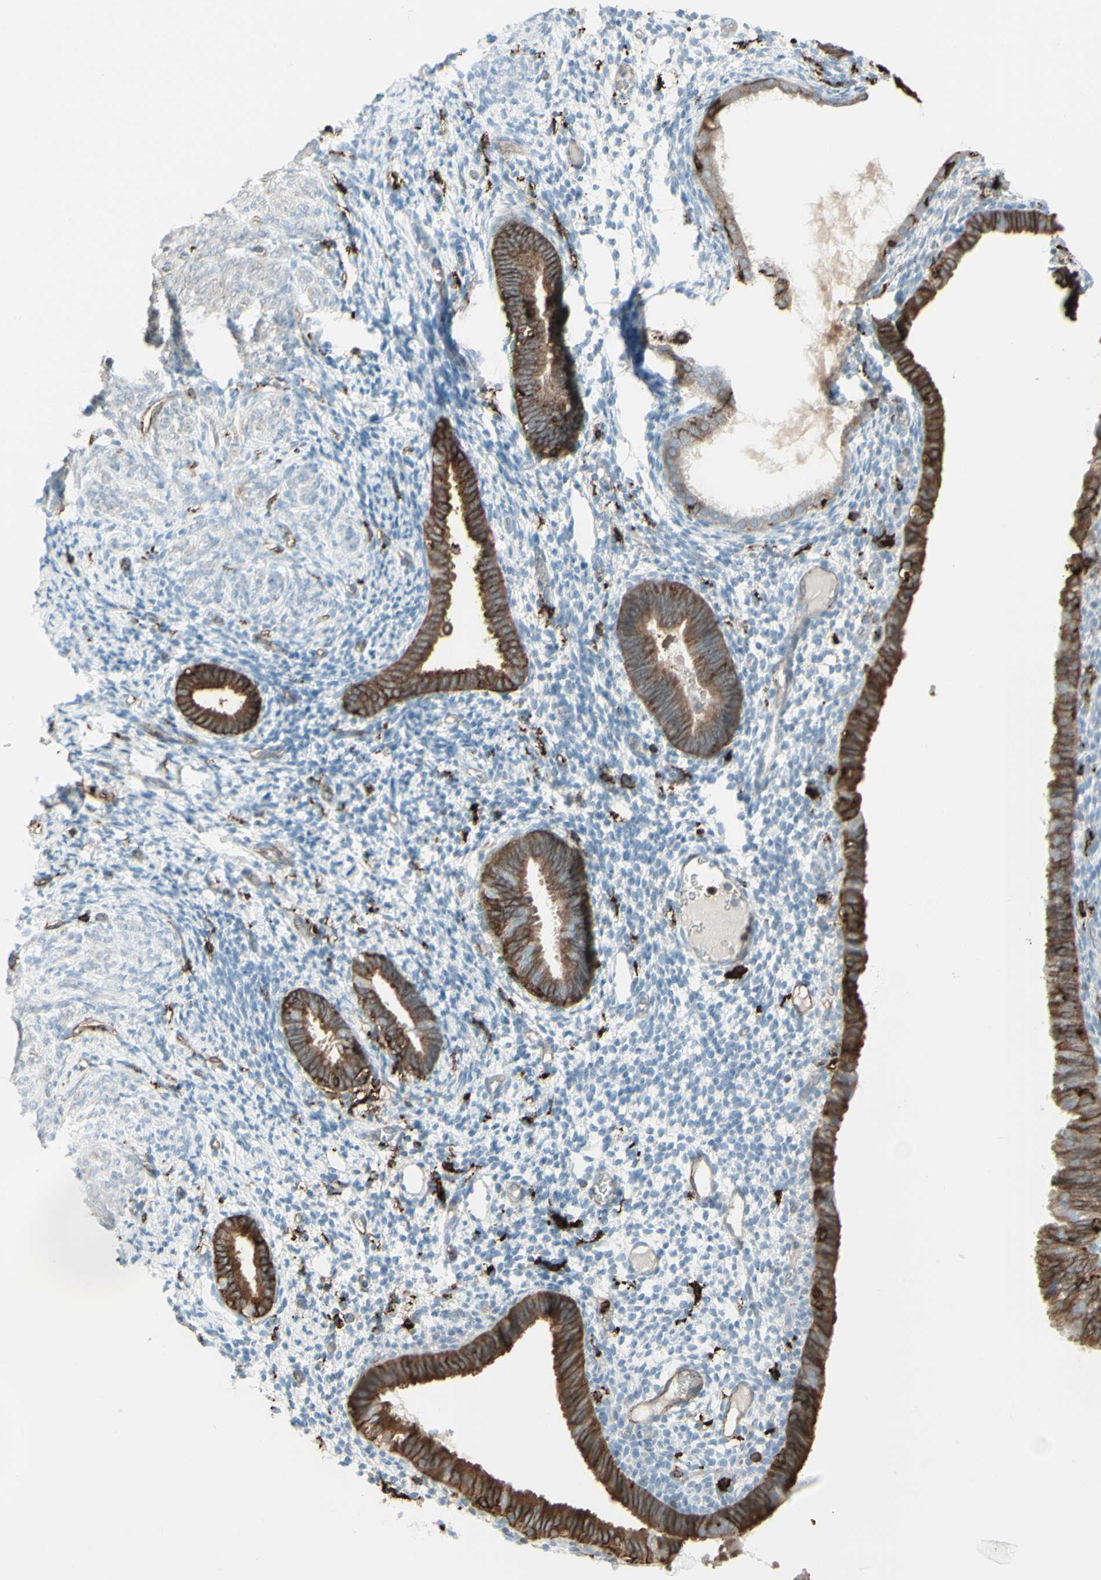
{"staining": {"intensity": "strong", "quantity": "<25%", "location": "cytoplasmic/membranous"}, "tissue": "endometrium", "cell_type": "Cells in endometrial stroma", "image_type": "normal", "snomed": [{"axis": "morphology", "description": "Normal tissue, NOS"}, {"axis": "topography", "description": "Endometrium"}], "caption": "Immunohistochemical staining of unremarkable endometrium shows strong cytoplasmic/membranous protein staining in approximately <25% of cells in endometrial stroma. (Stains: DAB in brown, nuclei in blue, Microscopy: brightfield microscopy at high magnification).", "gene": "HLA", "patient": {"sex": "female", "age": 61}}